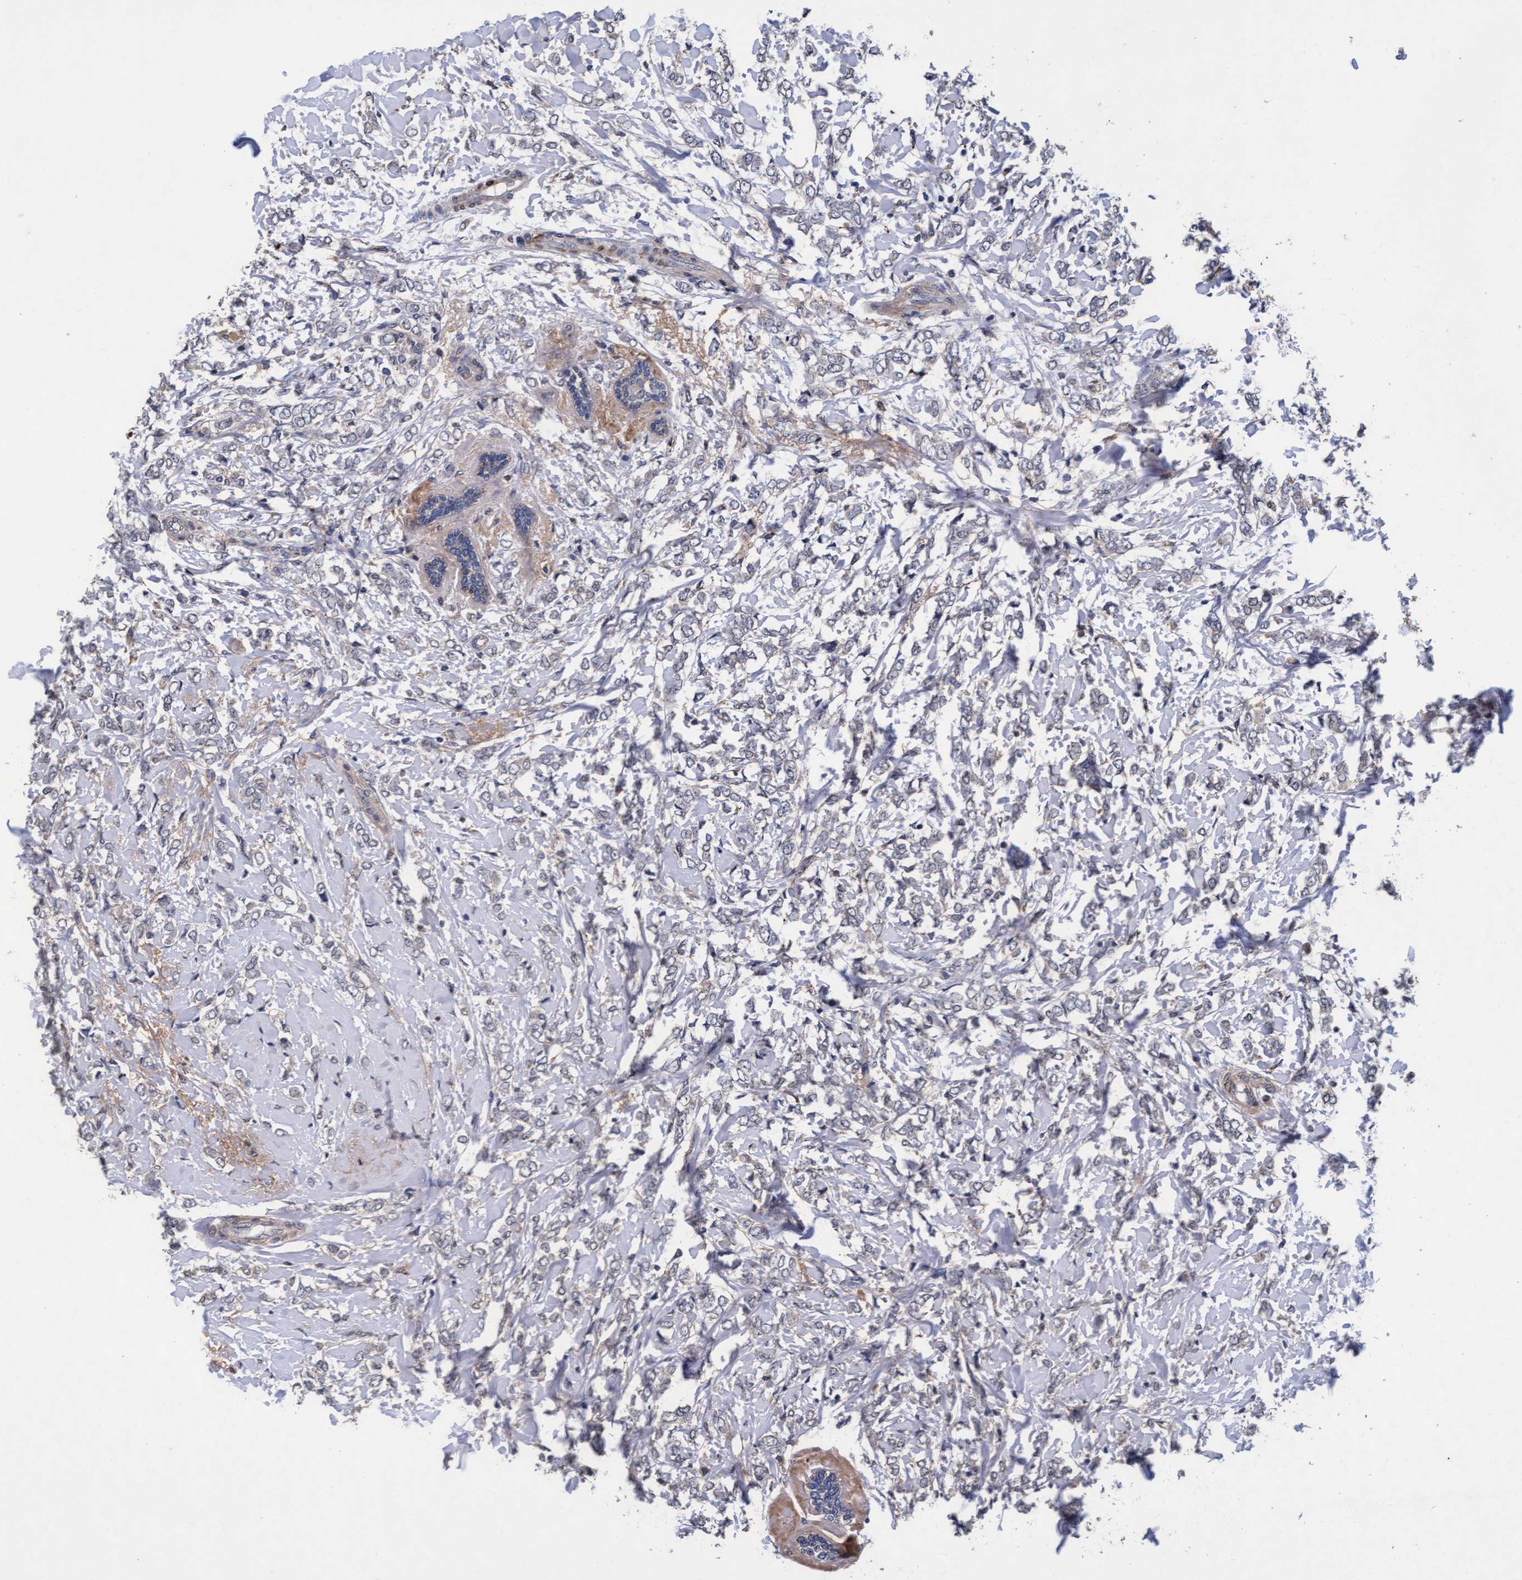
{"staining": {"intensity": "negative", "quantity": "none", "location": "none"}, "tissue": "breast cancer", "cell_type": "Tumor cells", "image_type": "cancer", "snomed": [{"axis": "morphology", "description": "Normal tissue, NOS"}, {"axis": "morphology", "description": "Lobular carcinoma"}, {"axis": "topography", "description": "Breast"}], "caption": "This is an immunohistochemistry micrograph of human breast cancer (lobular carcinoma). There is no staining in tumor cells.", "gene": "CPQ", "patient": {"sex": "female", "age": 47}}